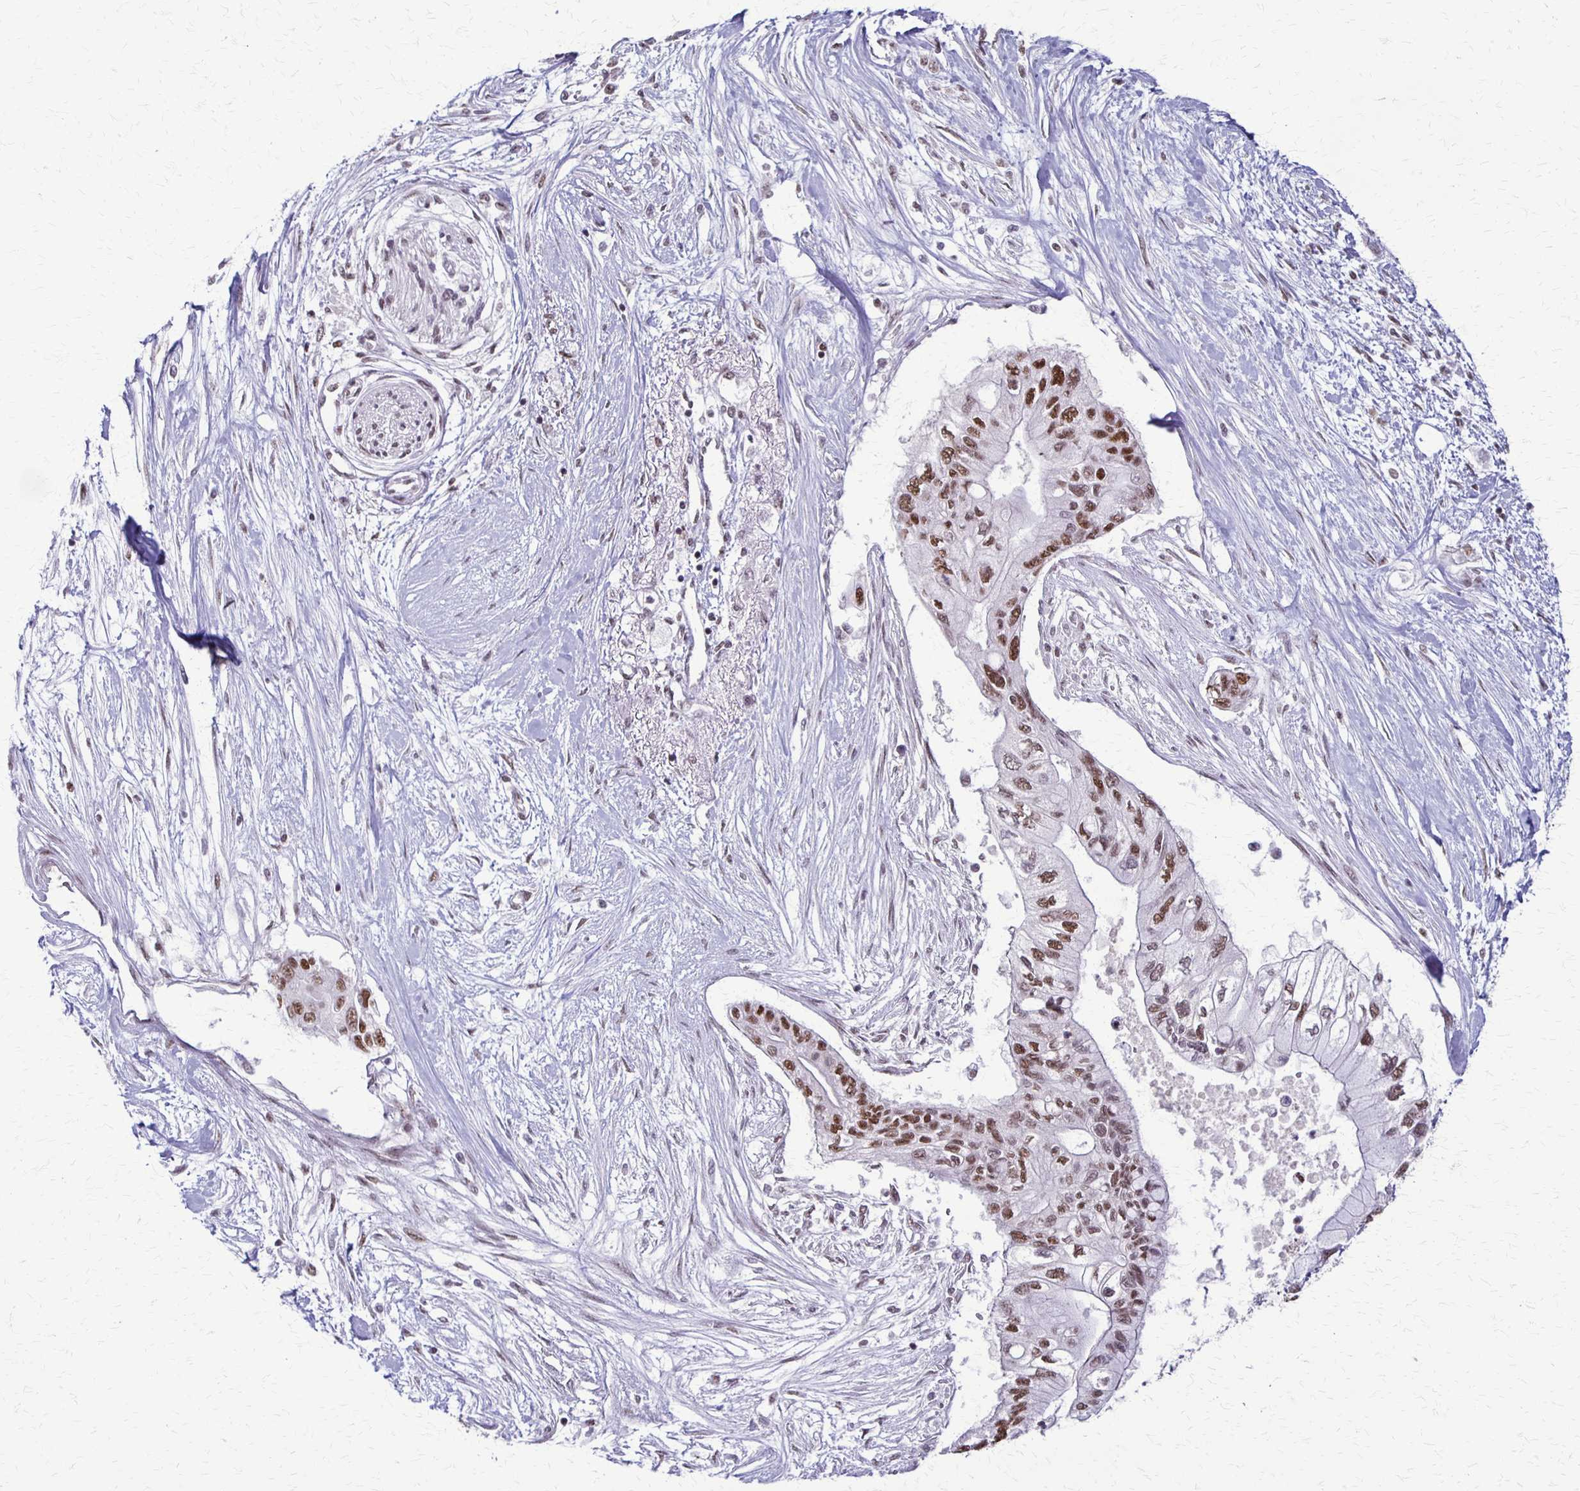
{"staining": {"intensity": "moderate", "quantity": ">75%", "location": "nuclear"}, "tissue": "pancreatic cancer", "cell_type": "Tumor cells", "image_type": "cancer", "snomed": [{"axis": "morphology", "description": "Adenocarcinoma, NOS"}, {"axis": "topography", "description": "Pancreas"}], "caption": "Immunohistochemistry (IHC) photomicrograph of human adenocarcinoma (pancreatic) stained for a protein (brown), which shows medium levels of moderate nuclear positivity in about >75% of tumor cells.", "gene": "XRCC6", "patient": {"sex": "female", "age": 77}}